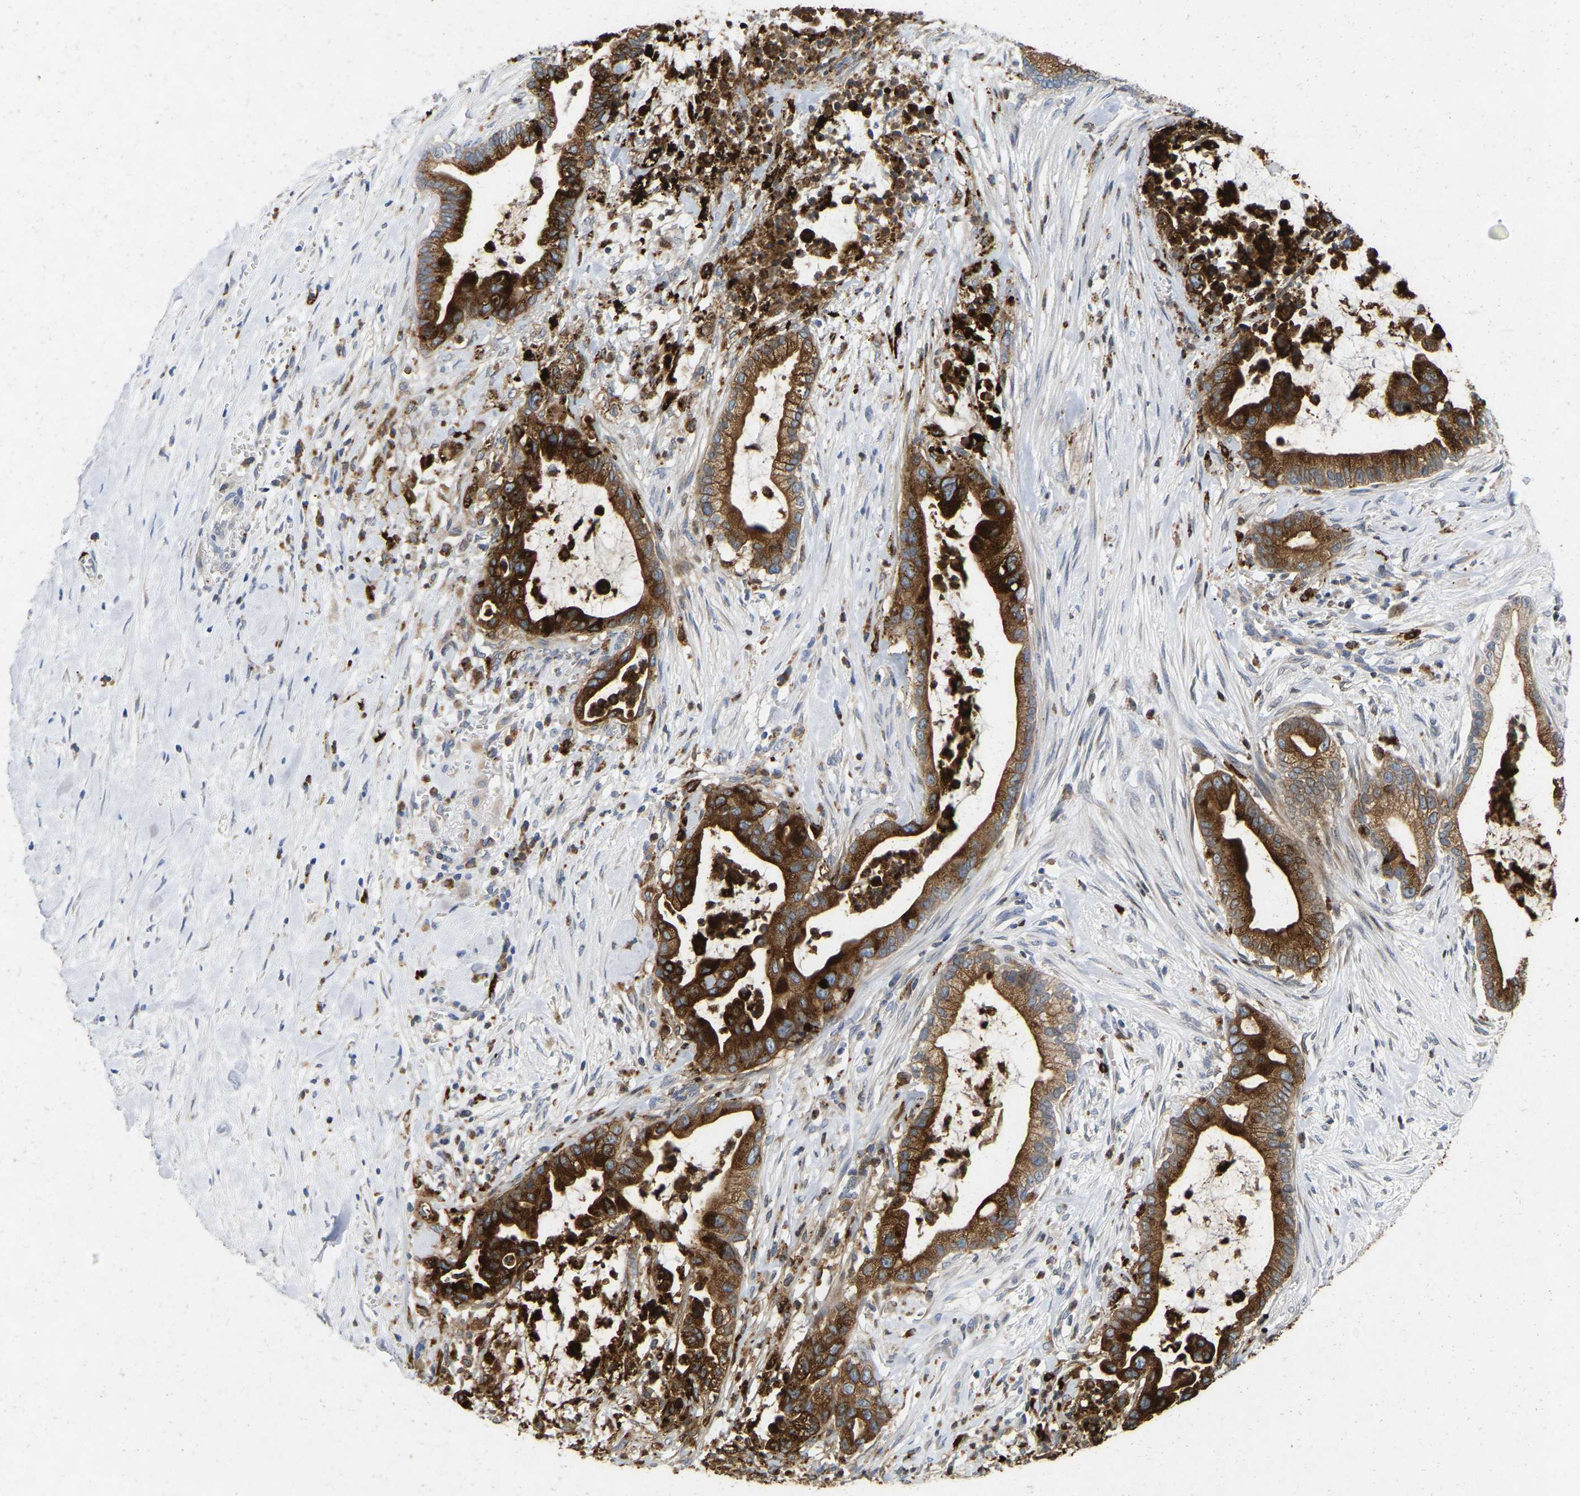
{"staining": {"intensity": "strong", "quantity": ">75%", "location": "cytoplasmic/membranous"}, "tissue": "pancreatic cancer", "cell_type": "Tumor cells", "image_type": "cancer", "snomed": [{"axis": "morphology", "description": "Adenocarcinoma, NOS"}, {"axis": "topography", "description": "Pancreas"}], "caption": "Protein staining demonstrates strong cytoplasmic/membranous expression in approximately >75% of tumor cells in pancreatic cancer (adenocarcinoma).", "gene": "RHEB", "patient": {"sex": "male", "age": 69}}